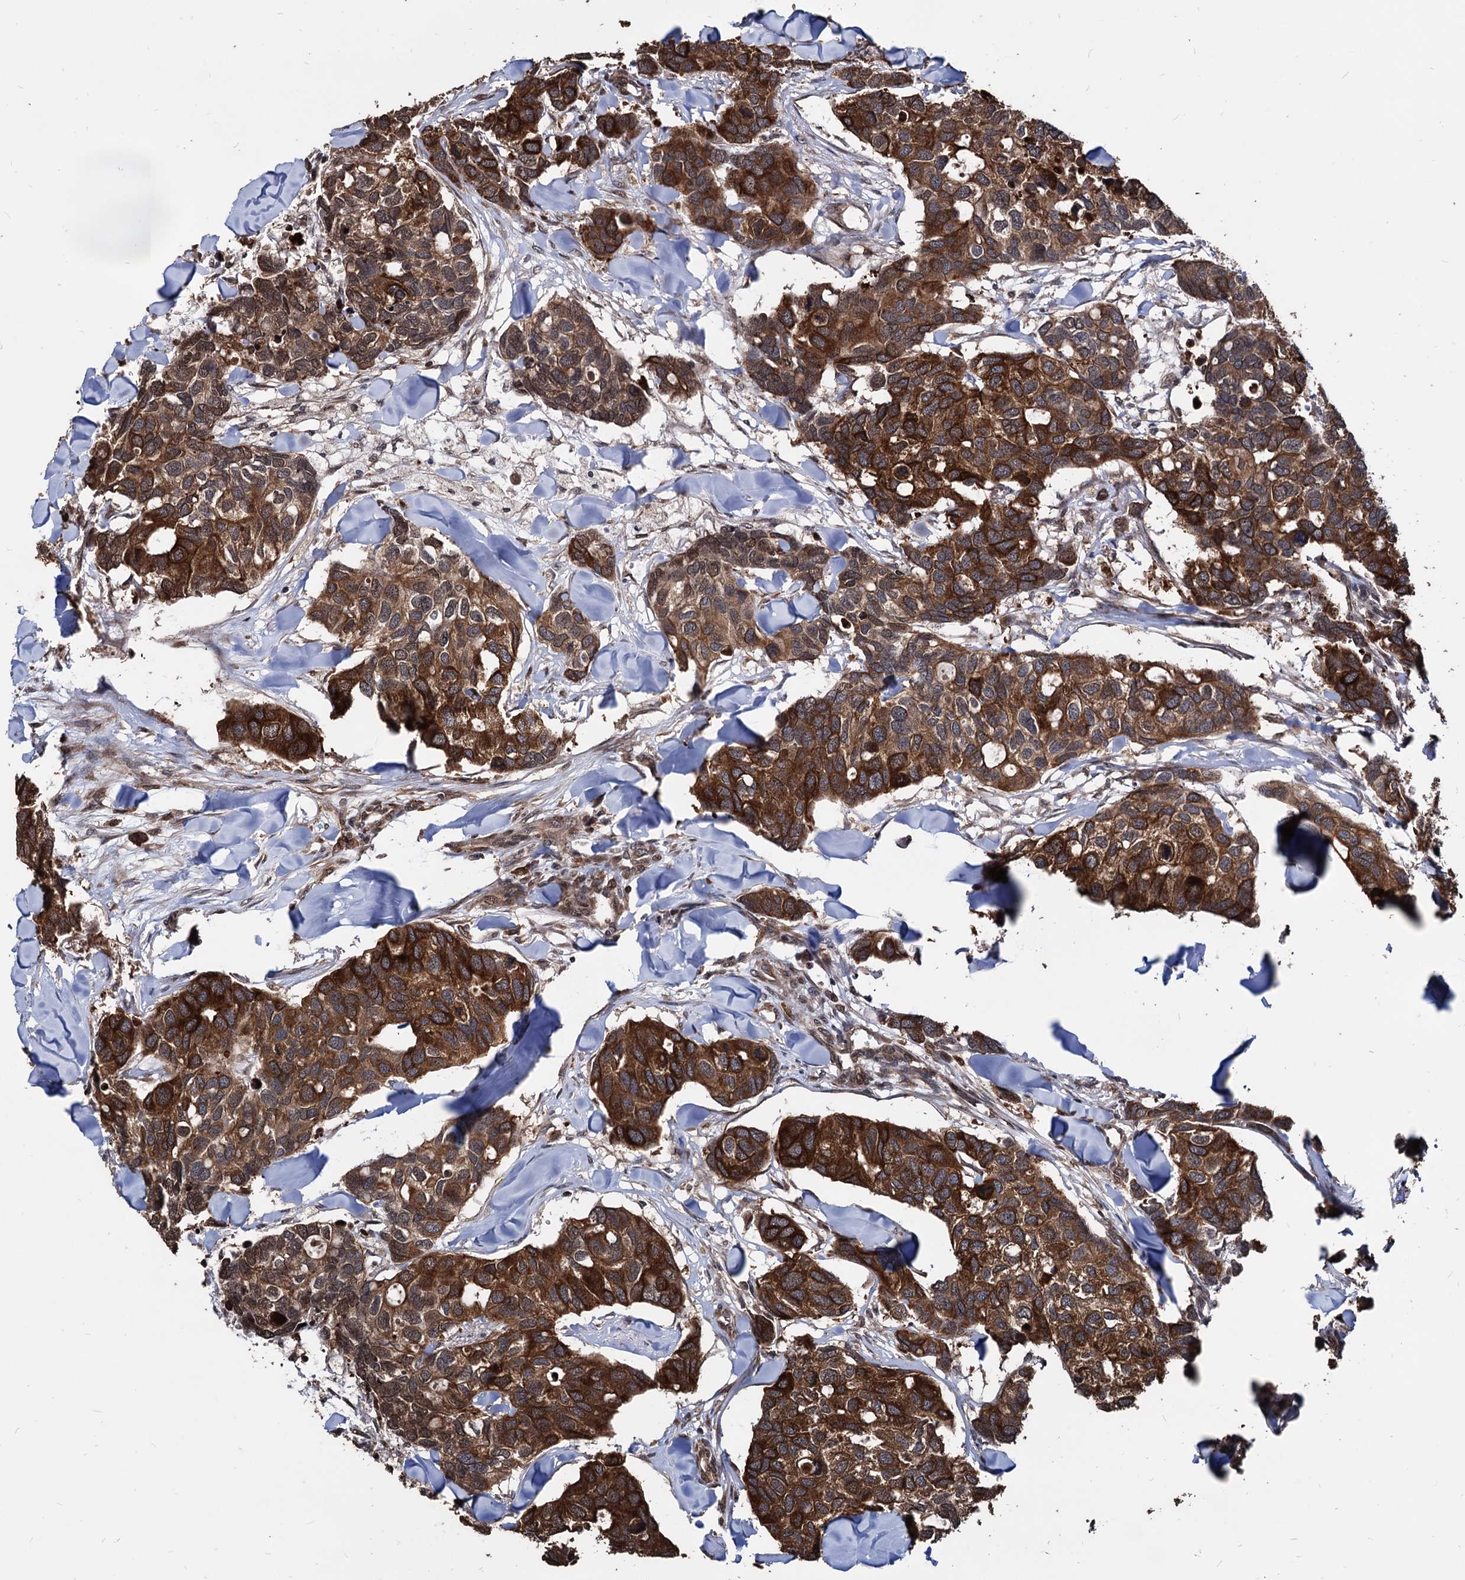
{"staining": {"intensity": "strong", "quantity": ">75%", "location": "cytoplasmic/membranous"}, "tissue": "breast cancer", "cell_type": "Tumor cells", "image_type": "cancer", "snomed": [{"axis": "morphology", "description": "Duct carcinoma"}, {"axis": "topography", "description": "Breast"}], "caption": "Immunohistochemistry staining of breast infiltrating ductal carcinoma, which reveals high levels of strong cytoplasmic/membranous staining in about >75% of tumor cells indicating strong cytoplasmic/membranous protein staining. The staining was performed using DAB (3,3'-diaminobenzidine) (brown) for protein detection and nuclei were counterstained in hematoxylin (blue).", "gene": "ANKRD12", "patient": {"sex": "female", "age": 83}}